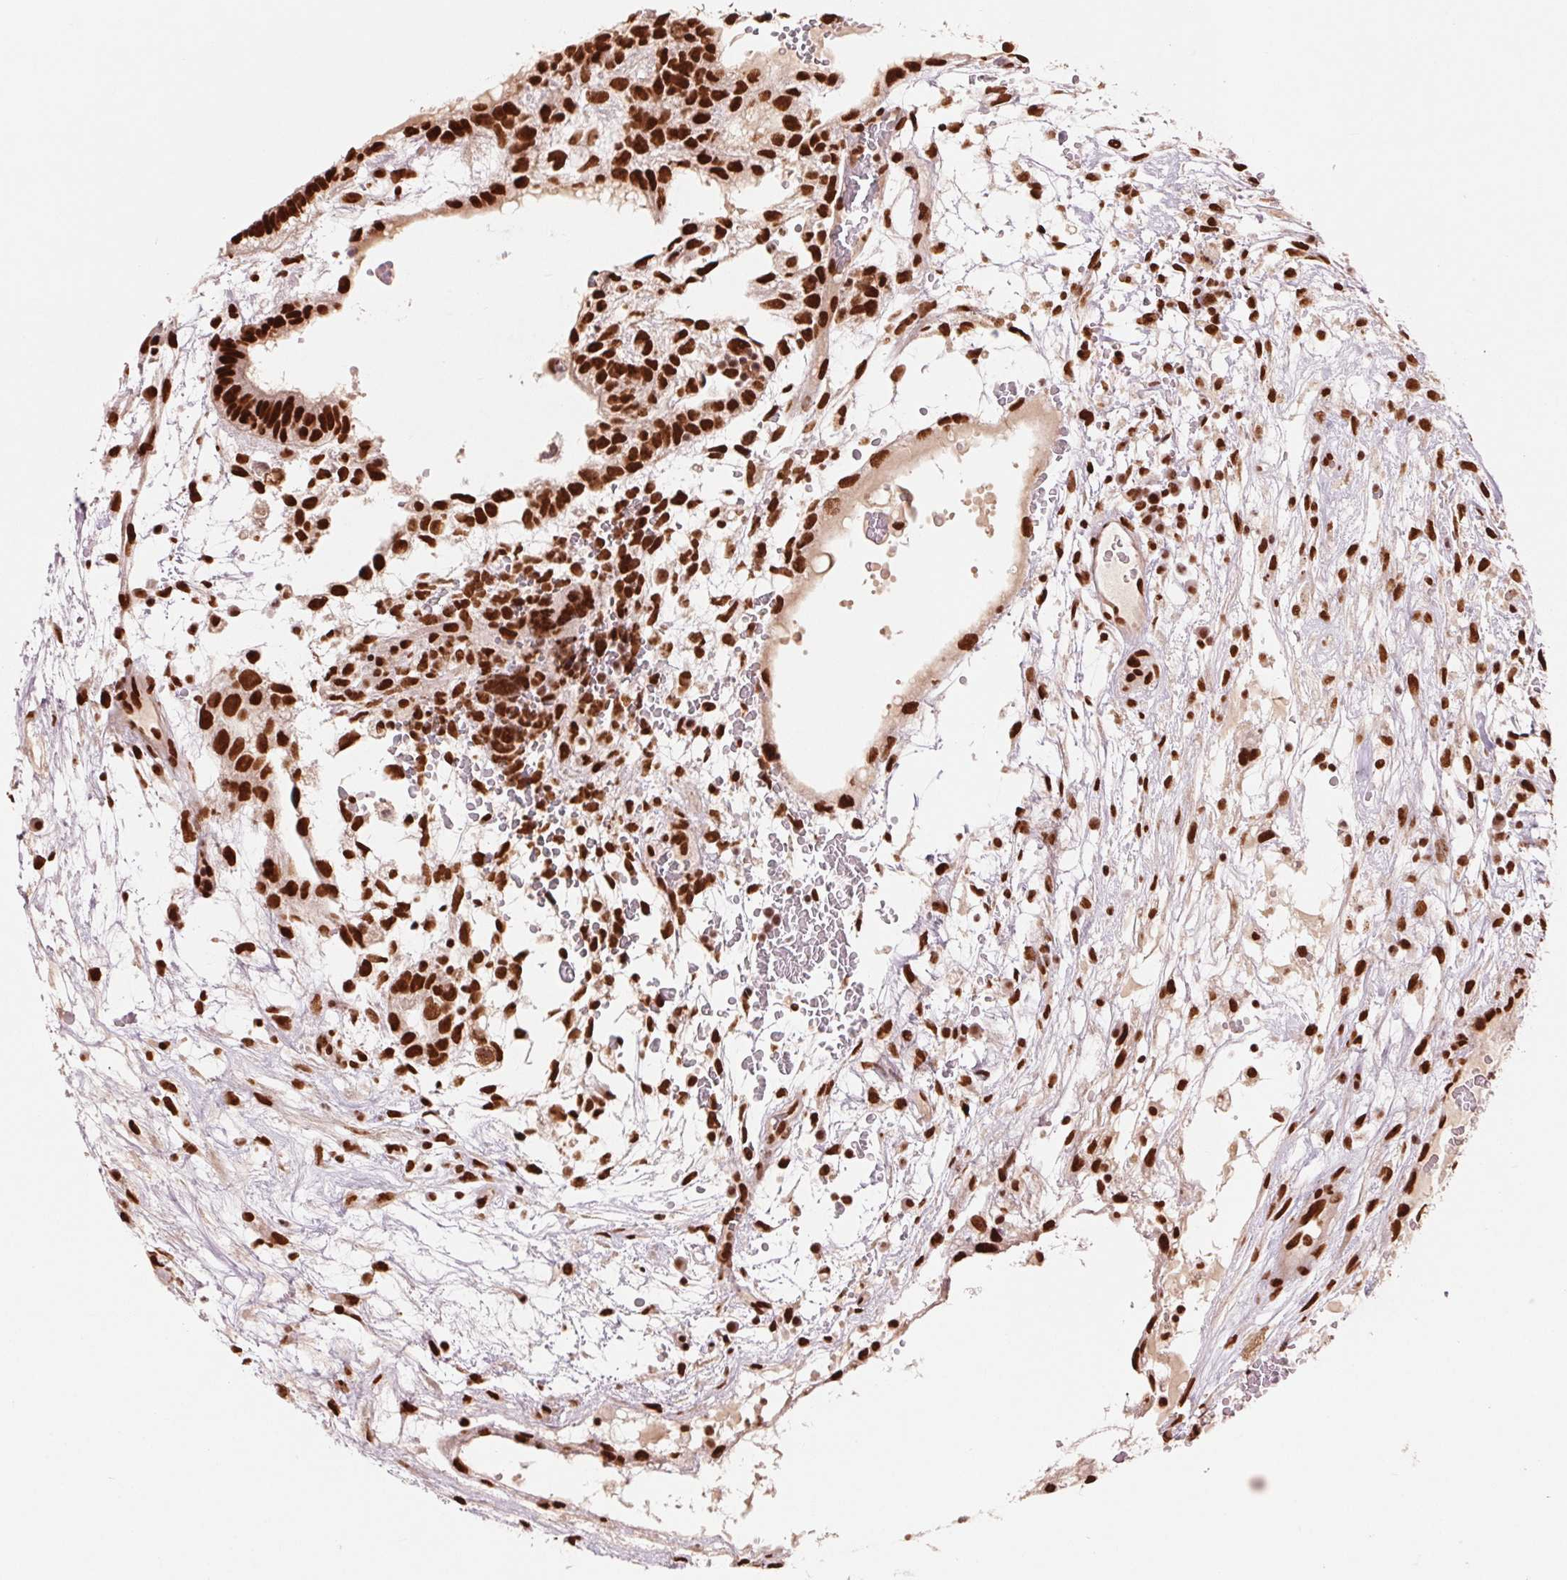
{"staining": {"intensity": "strong", "quantity": ">75%", "location": "nuclear"}, "tissue": "testis cancer", "cell_type": "Tumor cells", "image_type": "cancer", "snomed": [{"axis": "morphology", "description": "Normal tissue, NOS"}, {"axis": "morphology", "description": "Carcinoma, Embryonal, NOS"}, {"axis": "topography", "description": "Testis"}], "caption": "Tumor cells demonstrate high levels of strong nuclear expression in approximately >75% of cells in testis cancer.", "gene": "TTLL9", "patient": {"sex": "male", "age": 32}}